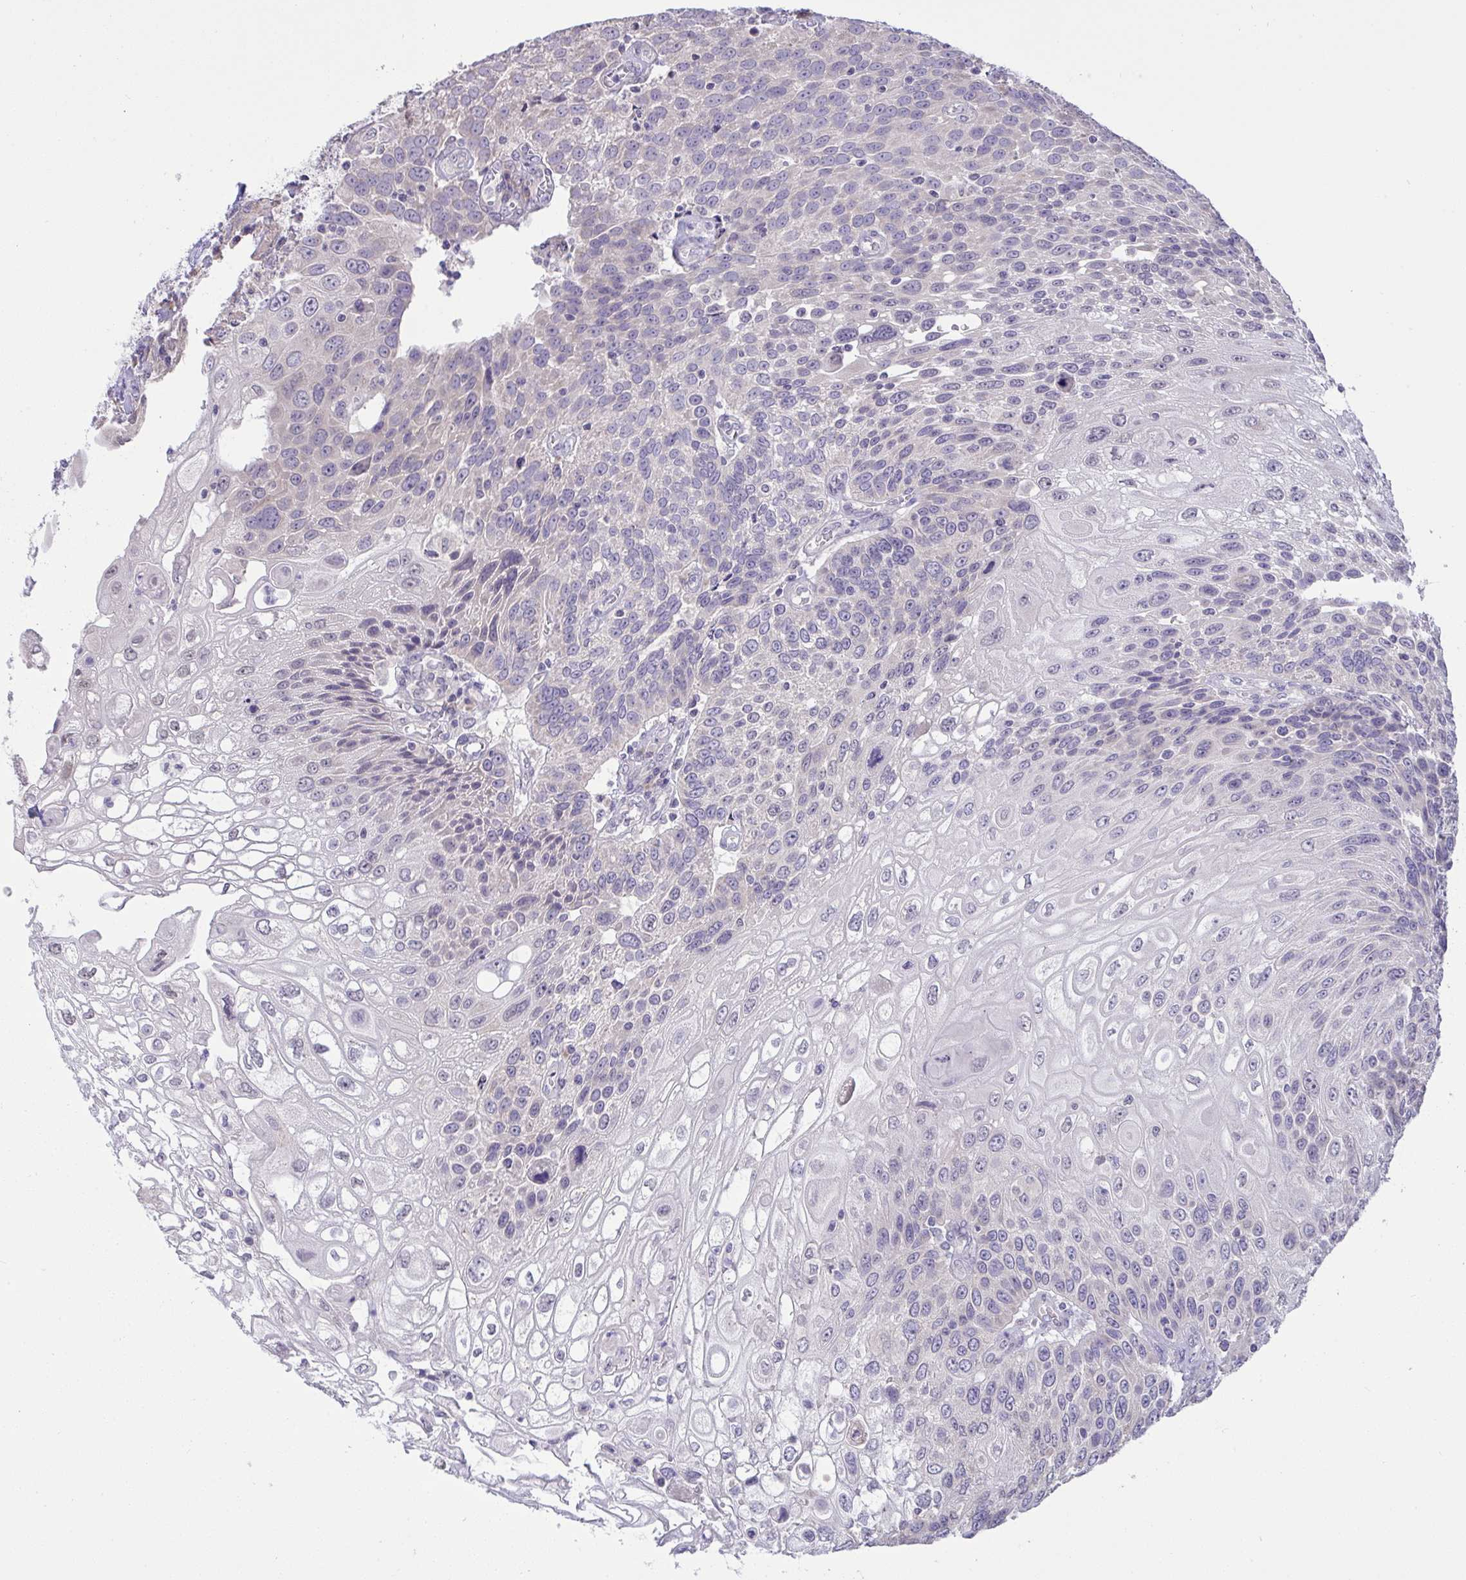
{"staining": {"intensity": "negative", "quantity": "none", "location": "none"}, "tissue": "urothelial cancer", "cell_type": "Tumor cells", "image_type": "cancer", "snomed": [{"axis": "morphology", "description": "Urothelial carcinoma, High grade"}, {"axis": "topography", "description": "Urinary bladder"}], "caption": "DAB (3,3'-diaminobenzidine) immunohistochemical staining of urothelial carcinoma (high-grade) reveals no significant expression in tumor cells. The staining was performed using DAB to visualize the protein expression in brown, while the nuclei were stained in blue with hematoxylin (Magnification: 20x).", "gene": "TMEM41A", "patient": {"sex": "female", "age": 70}}